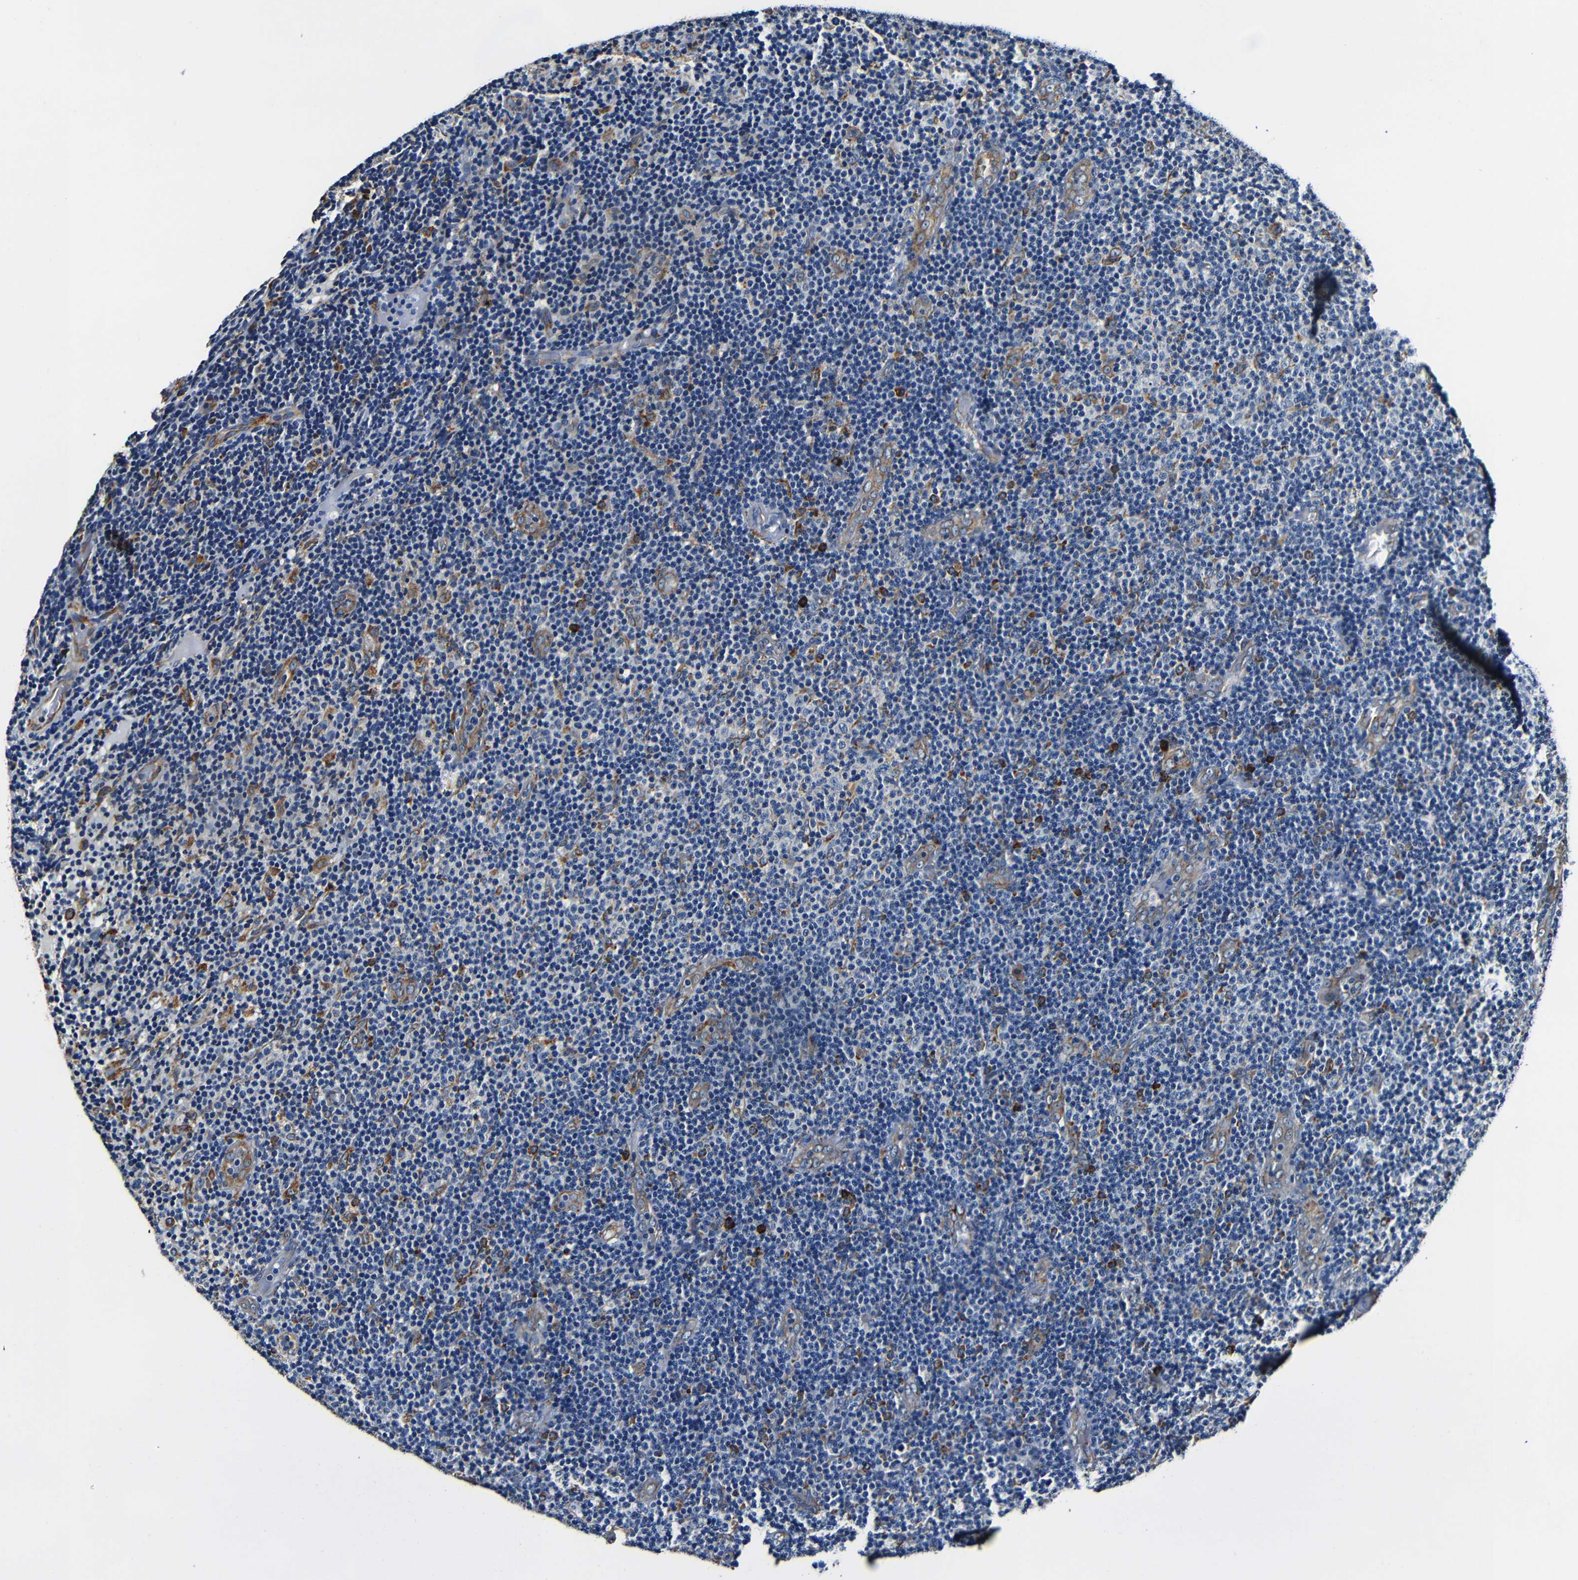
{"staining": {"intensity": "negative", "quantity": "none", "location": "none"}, "tissue": "lymphoma", "cell_type": "Tumor cells", "image_type": "cancer", "snomed": [{"axis": "morphology", "description": "Malignant lymphoma, non-Hodgkin's type, Low grade"}, {"axis": "topography", "description": "Lymph node"}], "caption": "DAB (3,3'-diaminobenzidine) immunohistochemical staining of malignant lymphoma, non-Hodgkin's type (low-grade) displays no significant expression in tumor cells. Nuclei are stained in blue.", "gene": "RRBP1", "patient": {"sex": "male", "age": 83}}